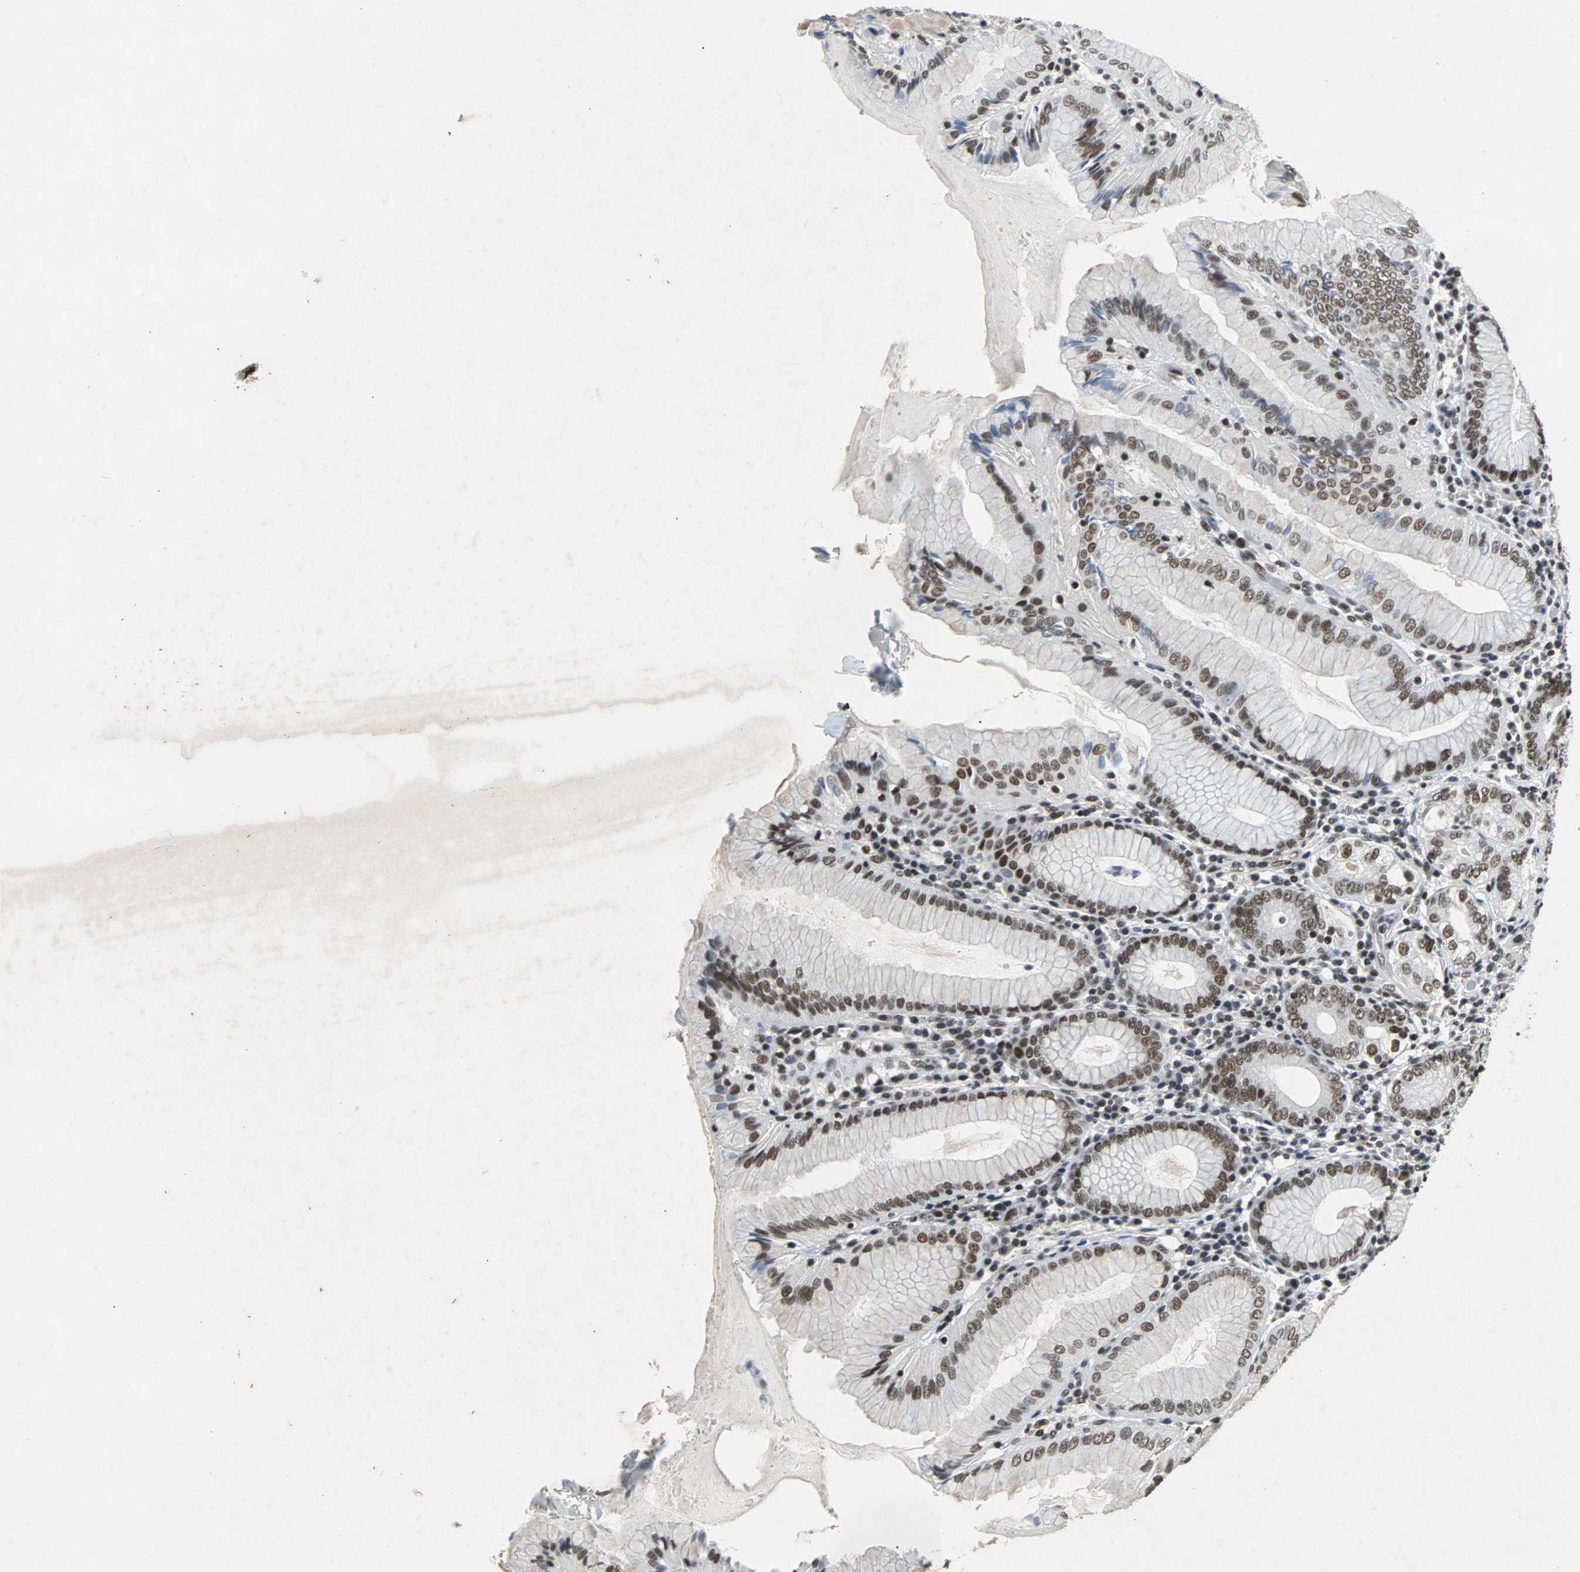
{"staining": {"intensity": "strong", "quantity": ">75%", "location": "cytoplasmic/membranous,nuclear"}, "tissue": "stomach", "cell_type": "Glandular cells", "image_type": "normal", "snomed": [{"axis": "morphology", "description": "Normal tissue, NOS"}, {"axis": "topography", "description": "Stomach, lower"}], "caption": "This photomicrograph demonstrates immunohistochemistry staining of unremarkable human stomach, with high strong cytoplasmic/membranous,nuclear positivity in approximately >75% of glandular cells.", "gene": "GATAD2A", "patient": {"sex": "female", "age": 76}}